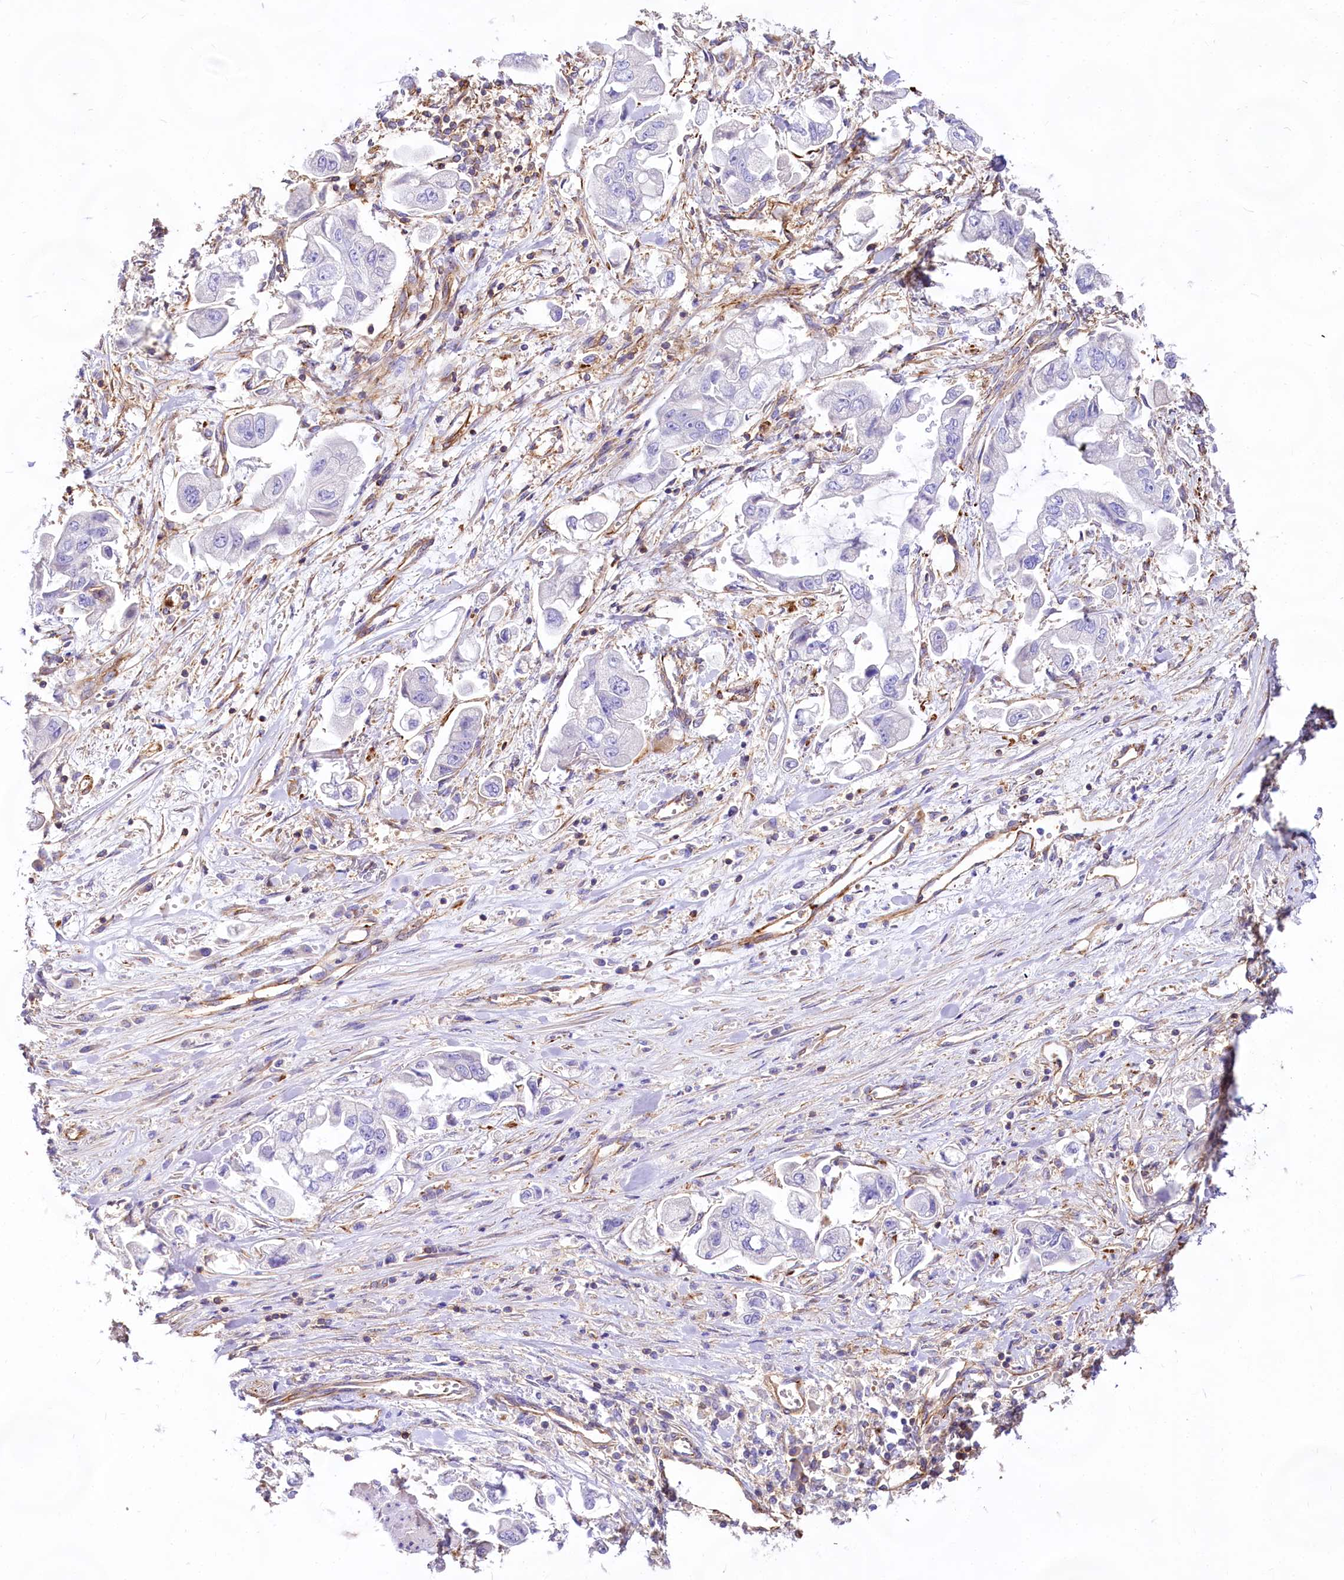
{"staining": {"intensity": "negative", "quantity": "none", "location": "none"}, "tissue": "stomach cancer", "cell_type": "Tumor cells", "image_type": "cancer", "snomed": [{"axis": "morphology", "description": "Adenocarcinoma, NOS"}, {"axis": "topography", "description": "Stomach"}], "caption": "Adenocarcinoma (stomach) stained for a protein using immunohistochemistry (IHC) reveals no expression tumor cells.", "gene": "CD99", "patient": {"sex": "male", "age": 62}}